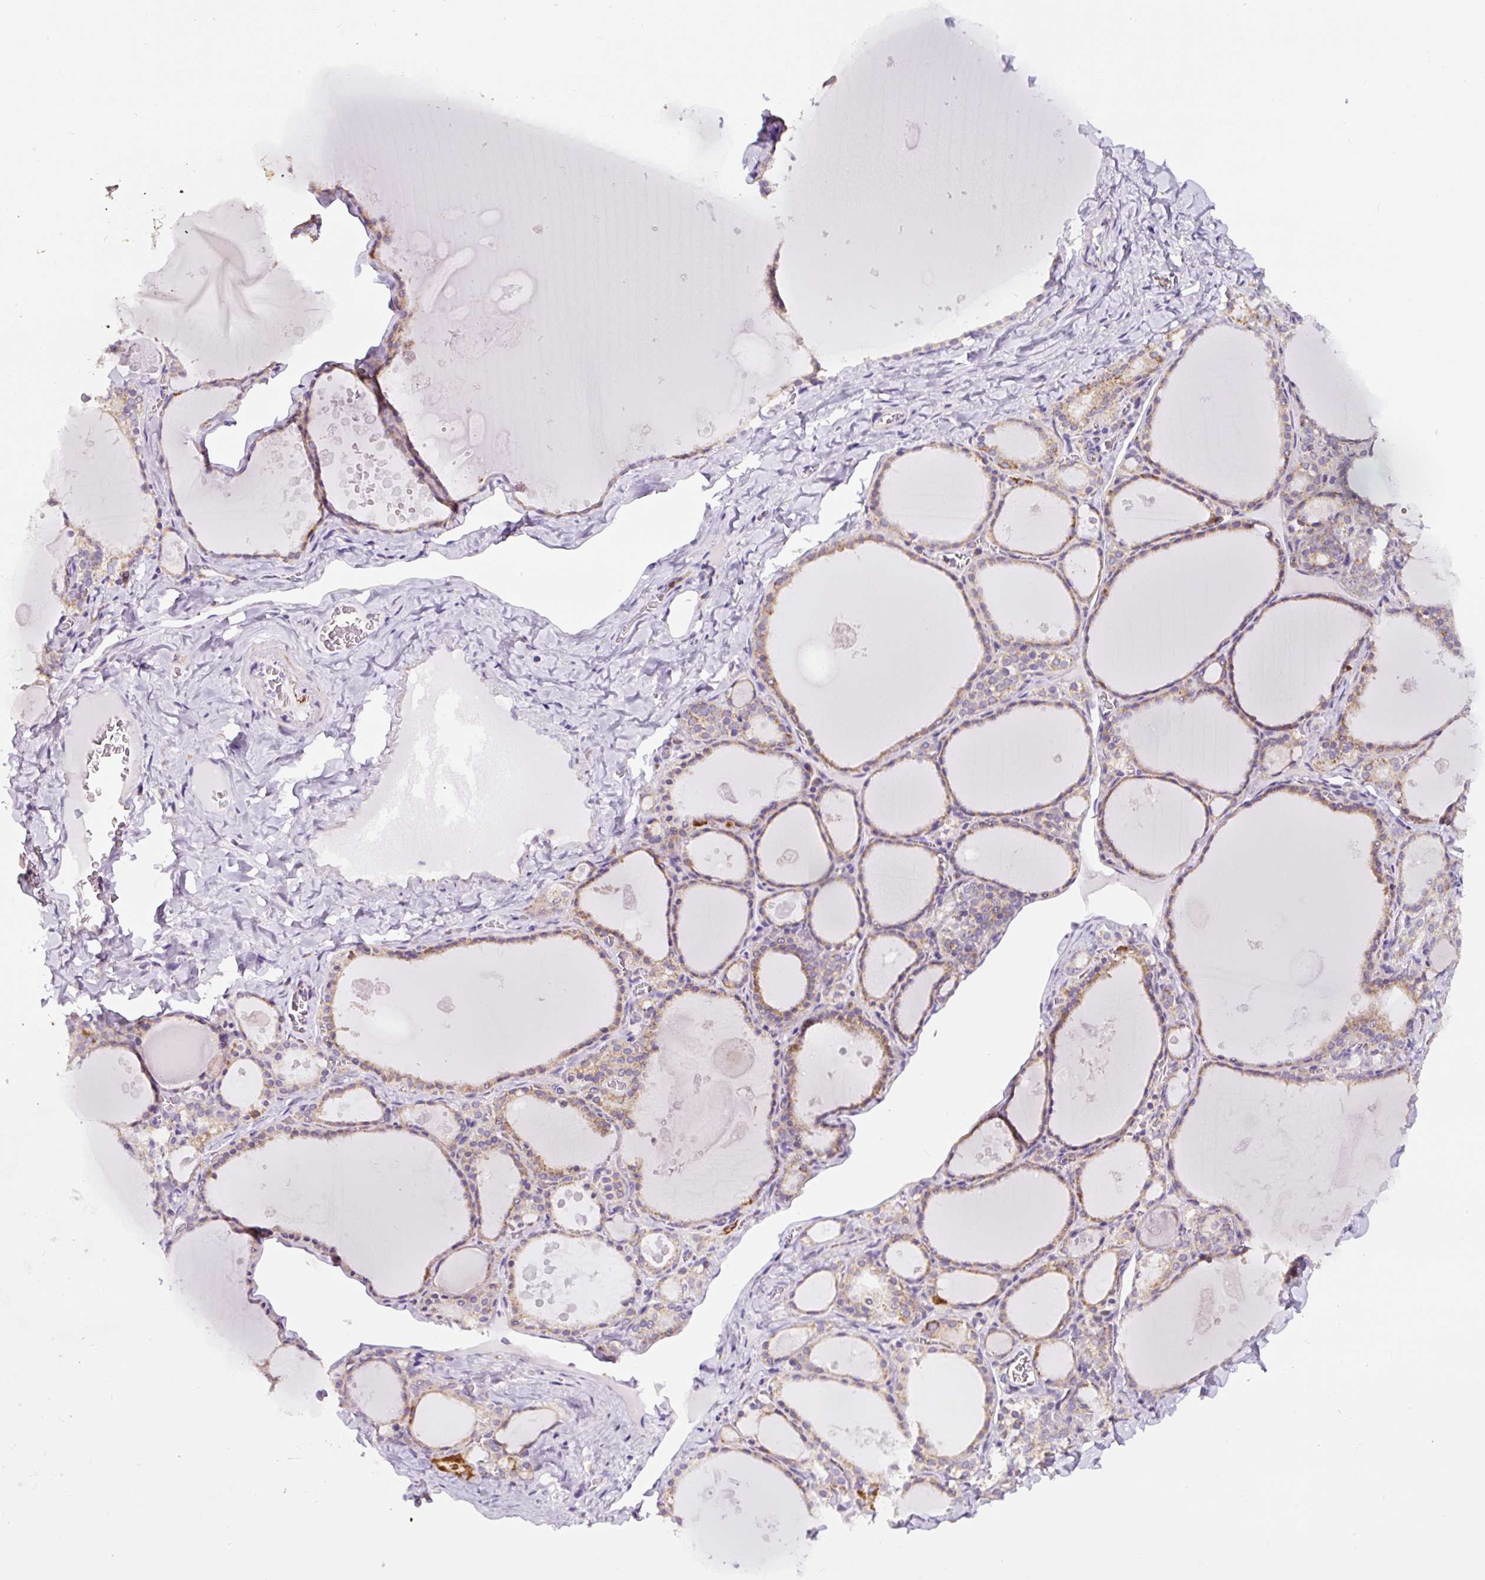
{"staining": {"intensity": "weak", "quantity": "25%-75%", "location": "cytoplasmic/membranous"}, "tissue": "thyroid gland", "cell_type": "Glandular cells", "image_type": "normal", "snomed": [{"axis": "morphology", "description": "Normal tissue, NOS"}, {"axis": "topography", "description": "Thyroid gland"}], "caption": "A high-resolution micrograph shows immunohistochemistry staining of unremarkable thyroid gland, which demonstrates weak cytoplasmic/membranous staining in about 25%-75% of glandular cells.", "gene": "HPS4", "patient": {"sex": "male", "age": 56}}